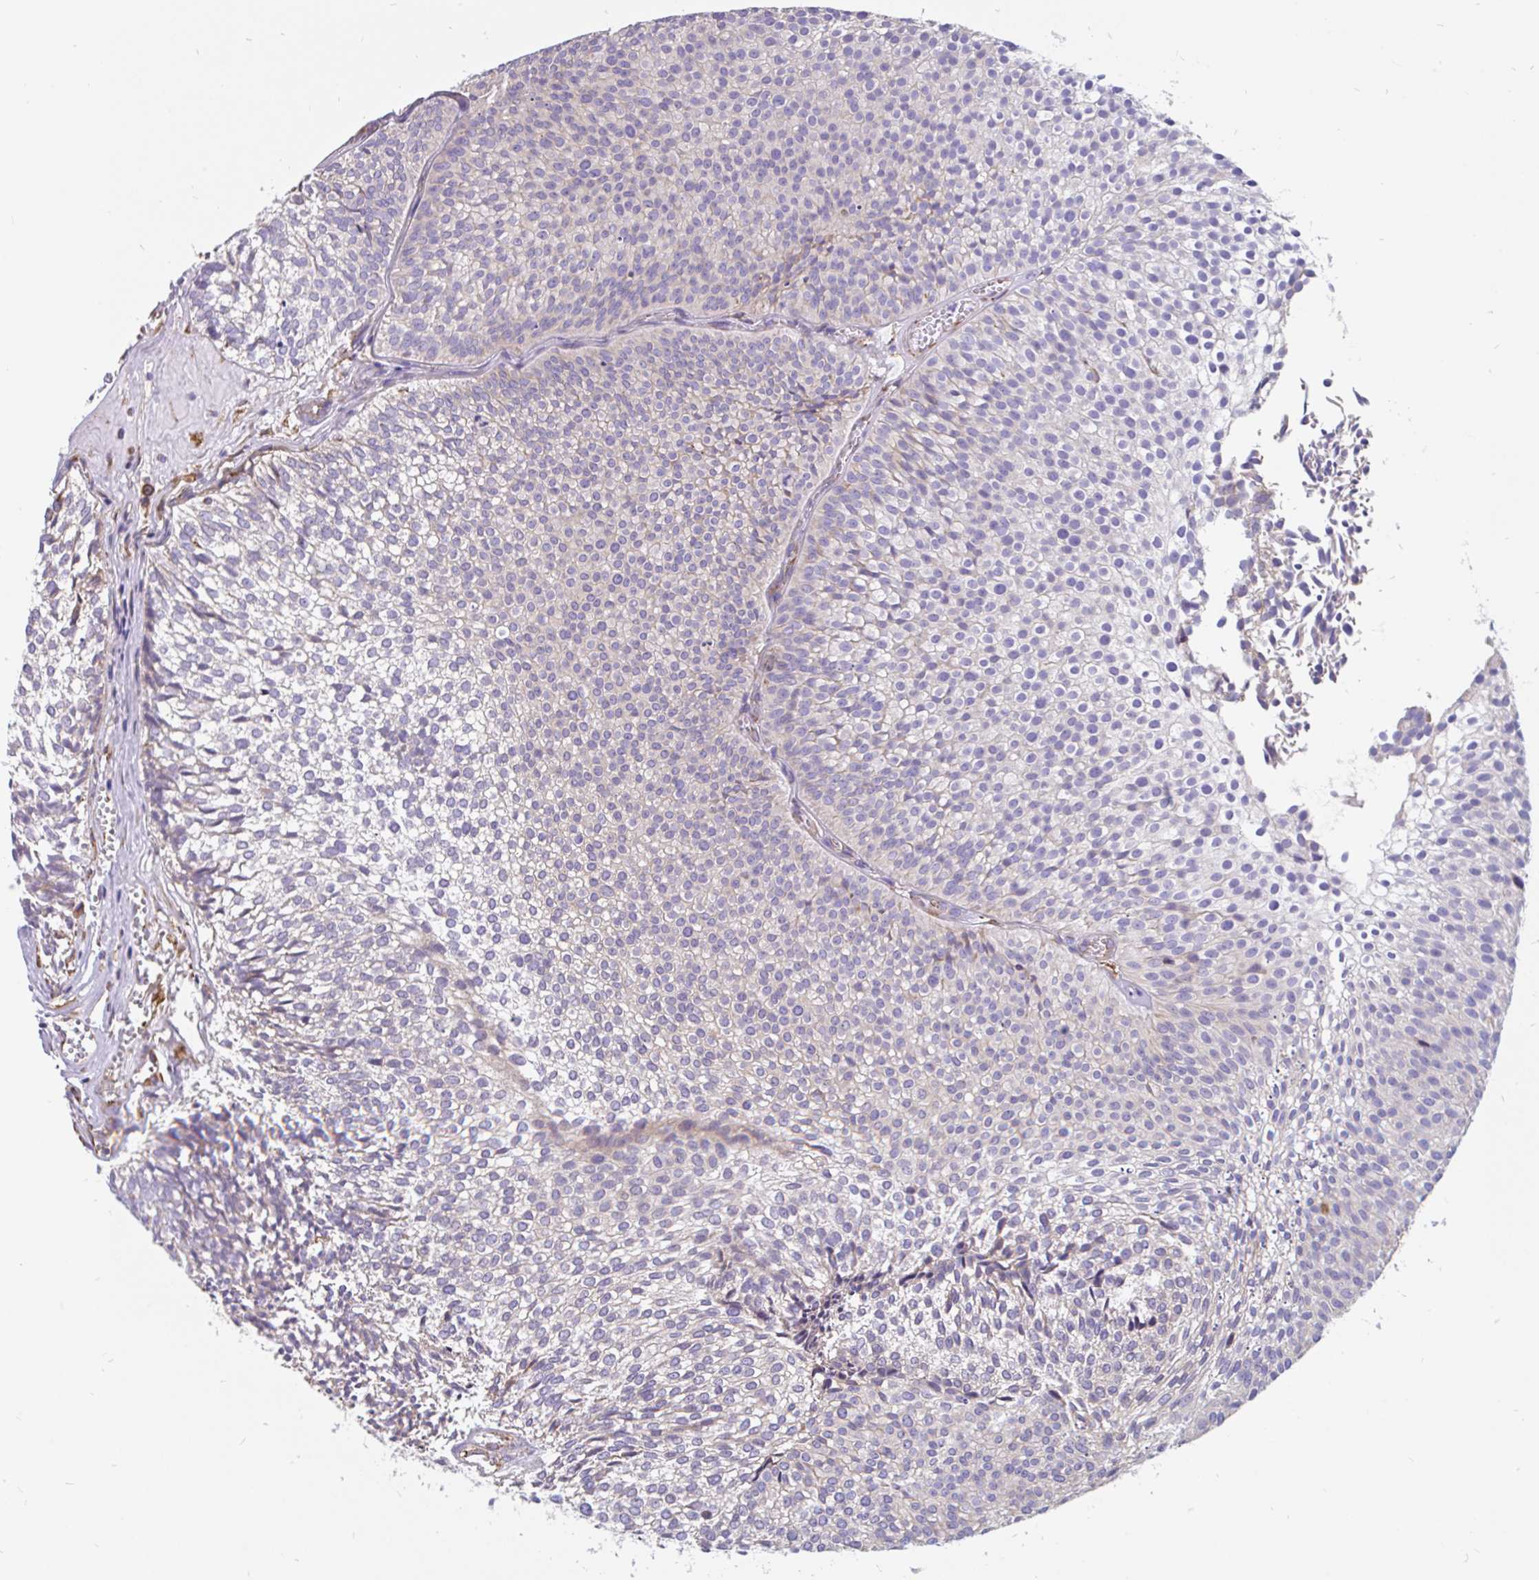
{"staining": {"intensity": "negative", "quantity": "none", "location": "none"}, "tissue": "urothelial cancer", "cell_type": "Tumor cells", "image_type": "cancer", "snomed": [{"axis": "morphology", "description": "Urothelial carcinoma, Low grade"}, {"axis": "topography", "description": "Urinary bladder"}], "caption": "There is no significant positivity in tumor cells of urothelial carcinoma (low-grade). The staining was performed using DAB (3,3'-diaminobenzidine) to visualize the protein expression in brown, while the nuclei were stained in blue with hematoxylin (Magnification: 20x).", "gene": "EML5", "patient": {"sex": "male", "age": 91}}